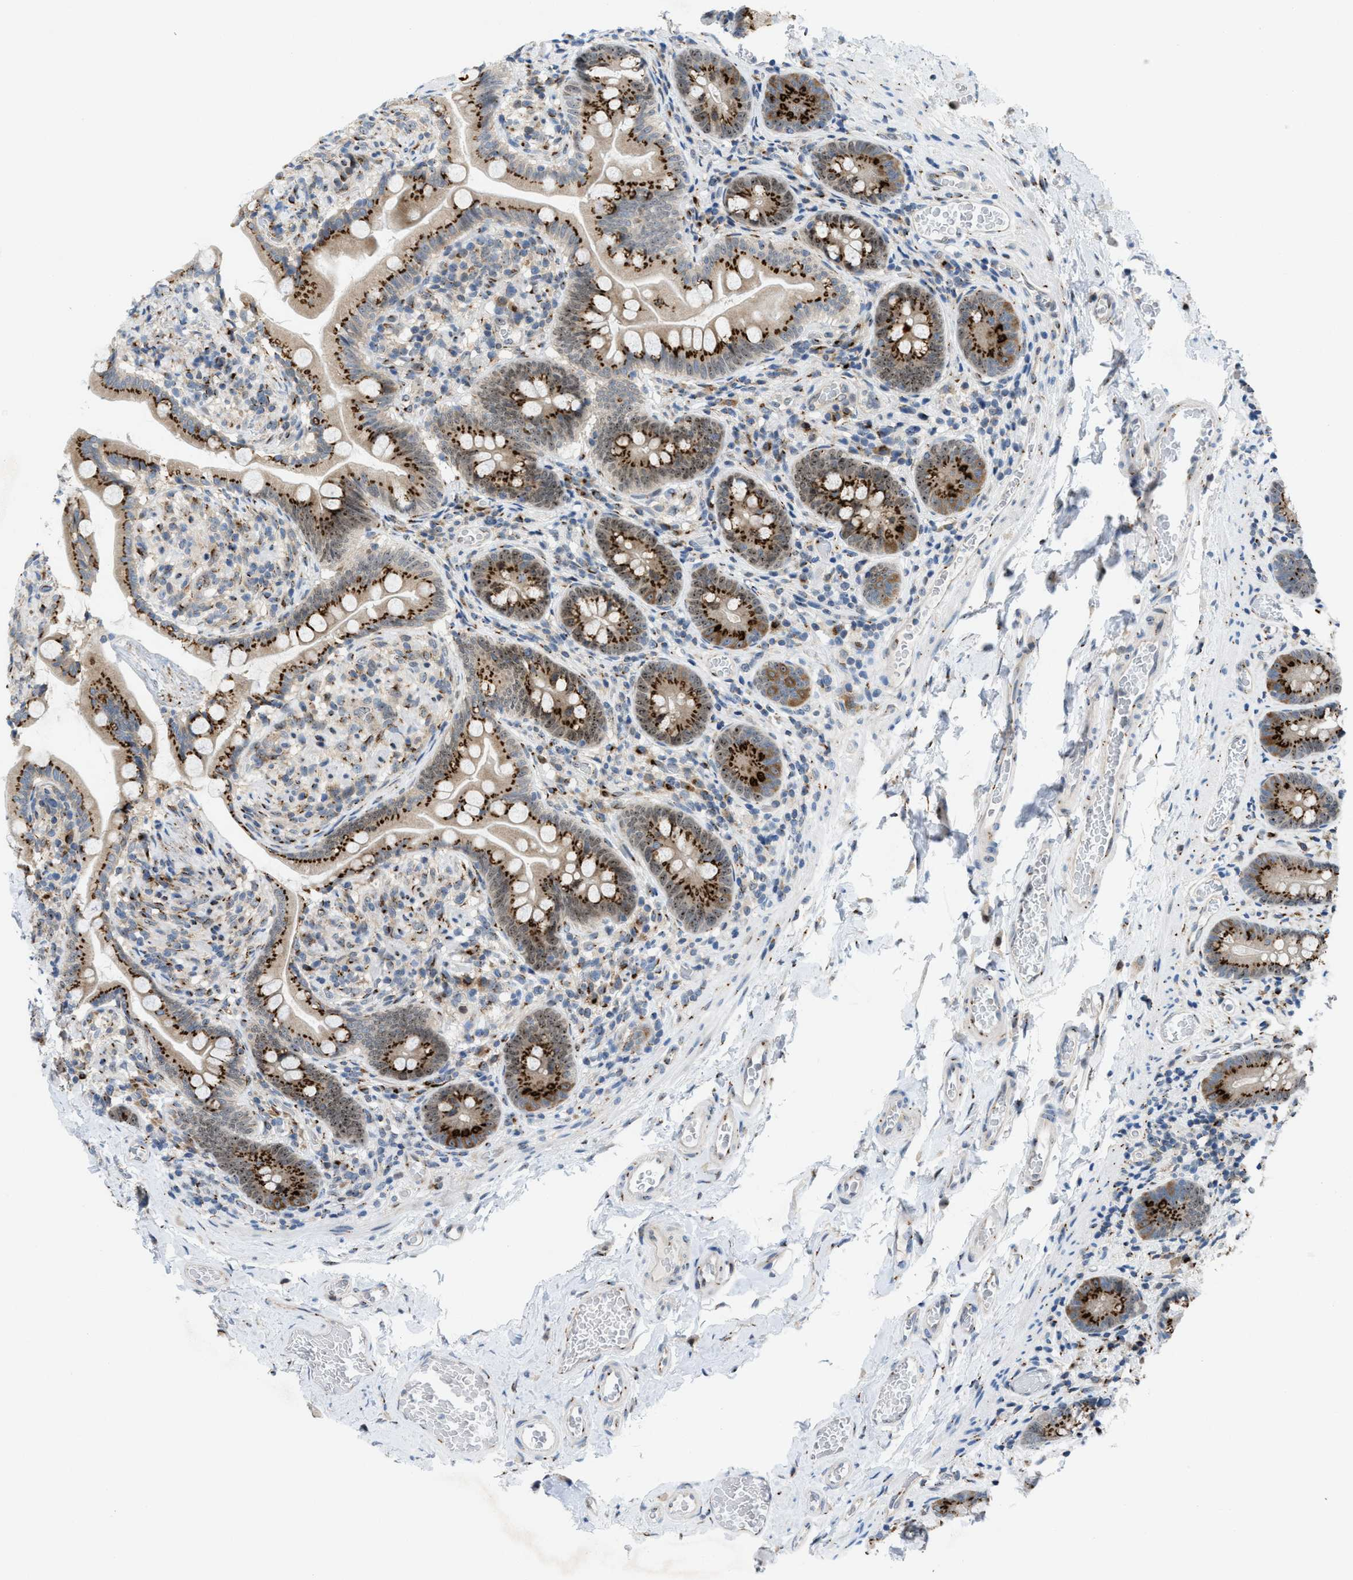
{"staining": {"intensity": "strong", "quantity": ">75%", "location": "cytoplasmic/membranous"}, "tissue": "small intestine", "cell_type": "Glandular cells", "image_type": "normal", "snomed": [{"axis": "morphology", "description": "Normal tissue, NOS"}, {"axis": "topography", "description": "Small intestine"}], "caption": "Protein staining of normal small intestine exhibits strong cytoplasmic/membranous staining in approximately >75% of glandular cells. (brown staining indicates protein expression, while blue staining denotes nuclei).", "gene": "SLC38A10", "patient": {"sex": "female", "age": 56}}